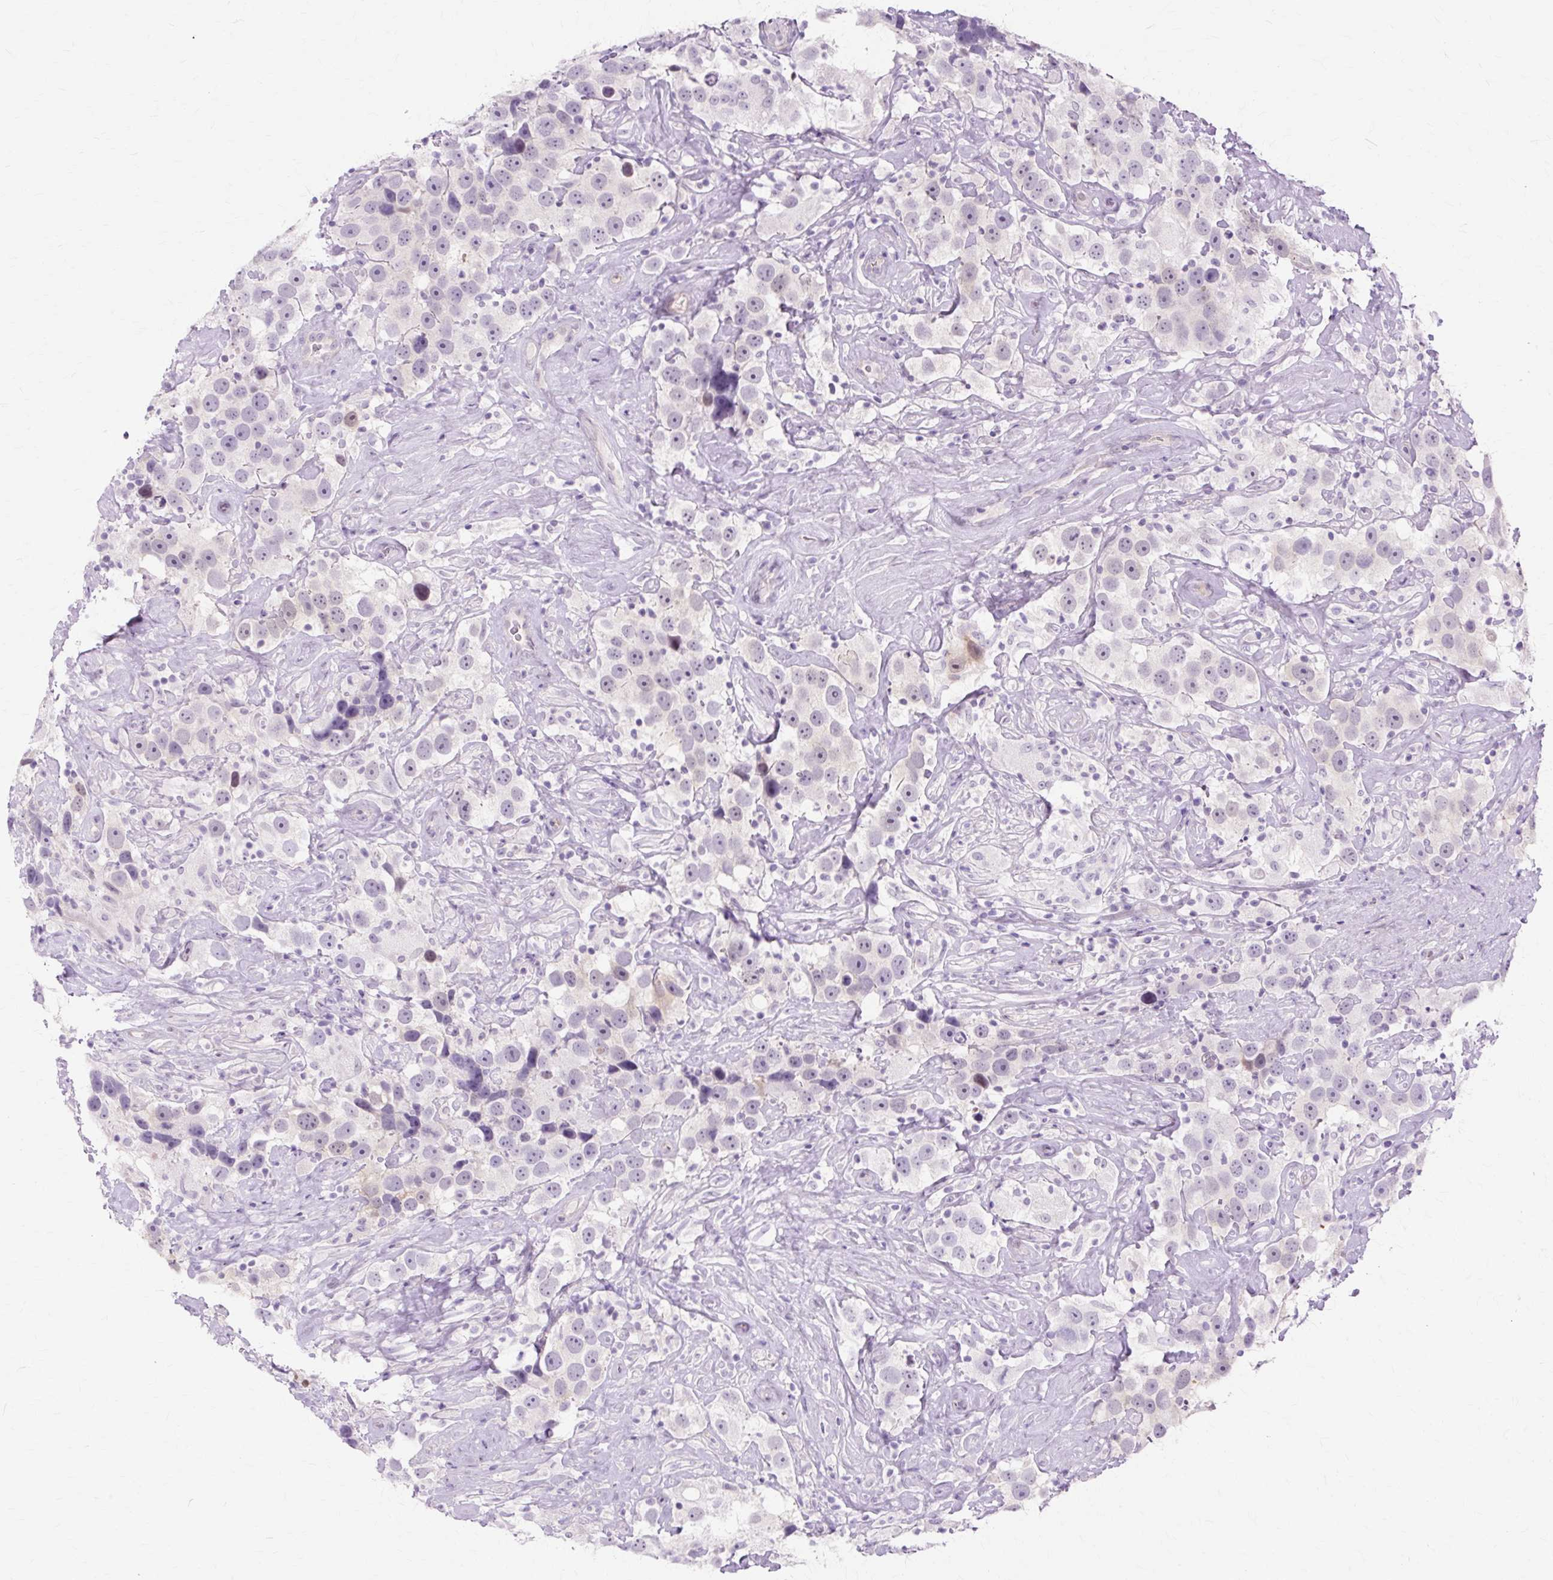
{"staining": {"intensity": "negative", "quantity": "none", "location": "none"}, "tissue": "testis cancer", "cell_type": "Tumor cells", "image_type": "cancer", "snomed": [{"axis": "morphology", "description": "Seminoma, NOS"}, {"axis": "topography", "description": "Testis"}], "caption": "Human testis cancer stained for a protein using IHC reveals no positivity in tumor cells.", "gene": "ZNF35", "patient": {"sex": "male", "age": 49}}